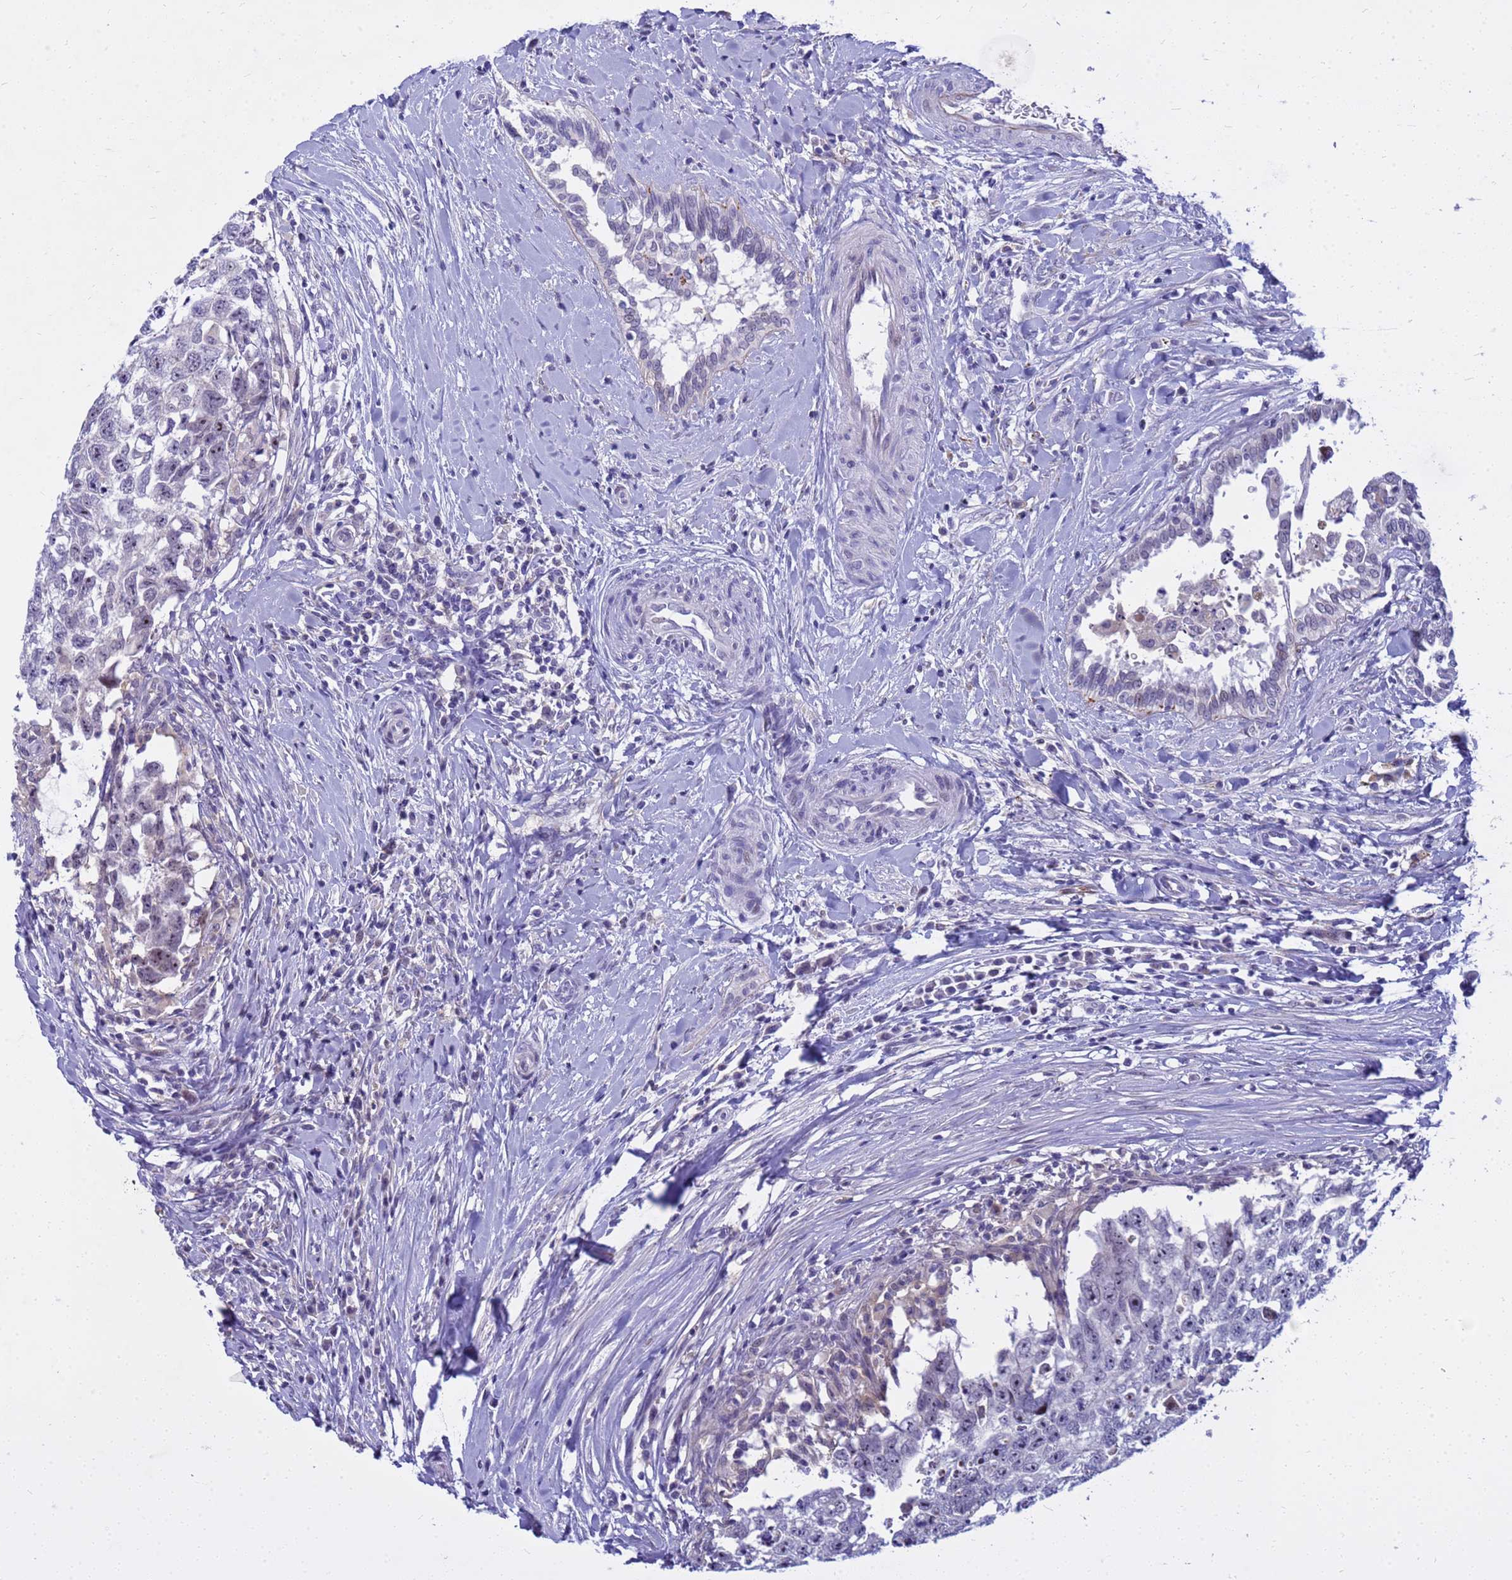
{"staining": {"intensity": "moderate", "quantity": "<25%", "location": "nuclear"}, "tissue": "testis cancer", "cell_type": "Tumor cells", "image_type": "cancer", "snomed": [{"axis": "morphology", "description": "Seminoma, NOS"}, {"axis": "morphology", "description": "Carcinoma, Embryonal, NOS"}, {"axis": "topography", "description": "Testis"}], "caption": "This image demonstrates IHC staining of testis embryonal carcinoma, with low moderate nuclear expression in about <25% of tumor cells.", "gene": "LRATD1", "patient": {"sex": "male", "age": 29}}